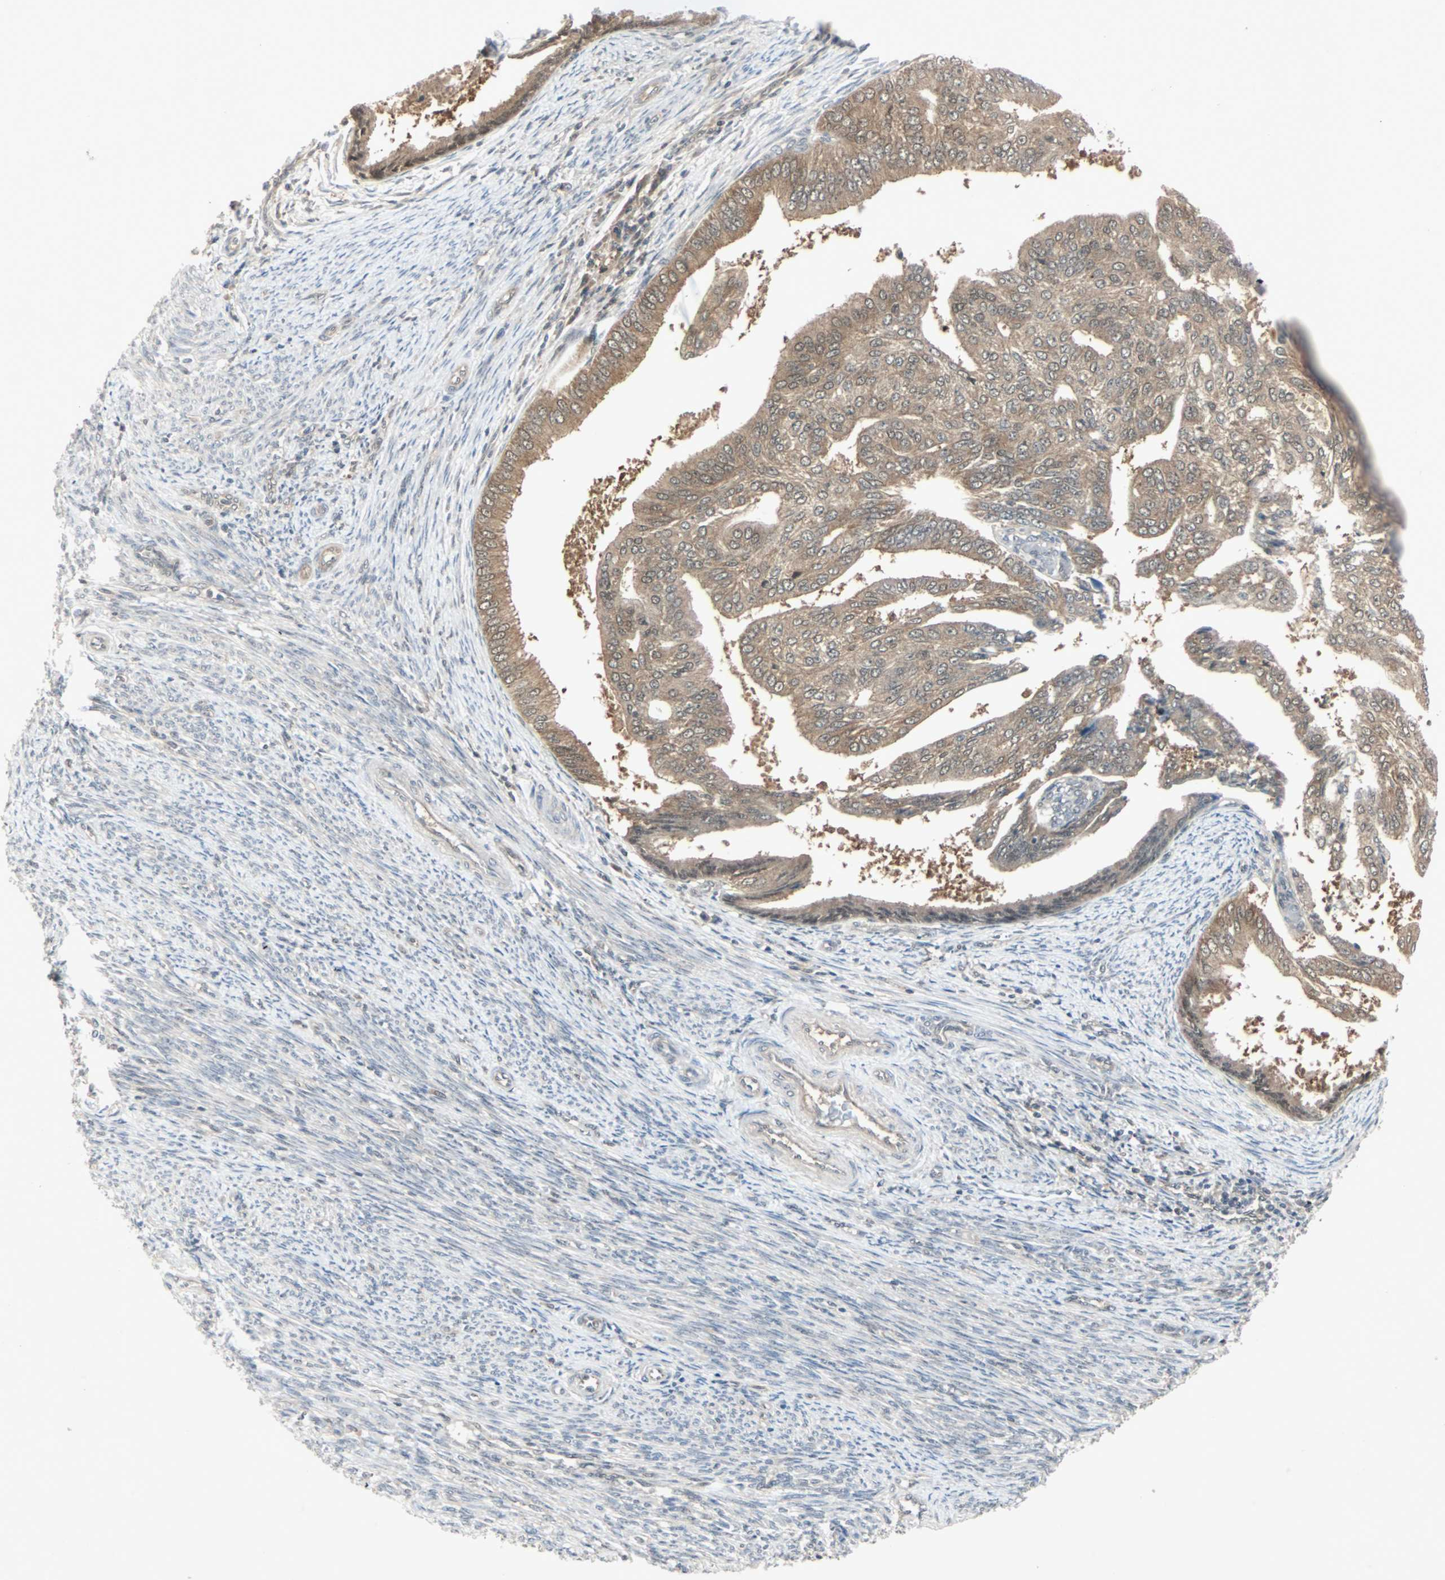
{"staining": {"intensity": "moderate", "quantity": ">75%", "location": "cytoplasmic/membranous"}, "tissue": "endometrial cancer", "cell_type": "Tumor cells", "image_type": "cancer", "snomed": [{"axis": "morphology", "description": "Adenocarcinoma, NOS"}, {"axis": "topography", "description": "Endometrium"}], "caption": "Immunohistochemistry (IHC) of human endometrial cancer (adenocarcinoma) shows medium levels of moderate cytoplasmic/membranous staining in about >75% of tumor cells.", "gene": "PTPA", "patient": {"sex": "female", "age": 58}}